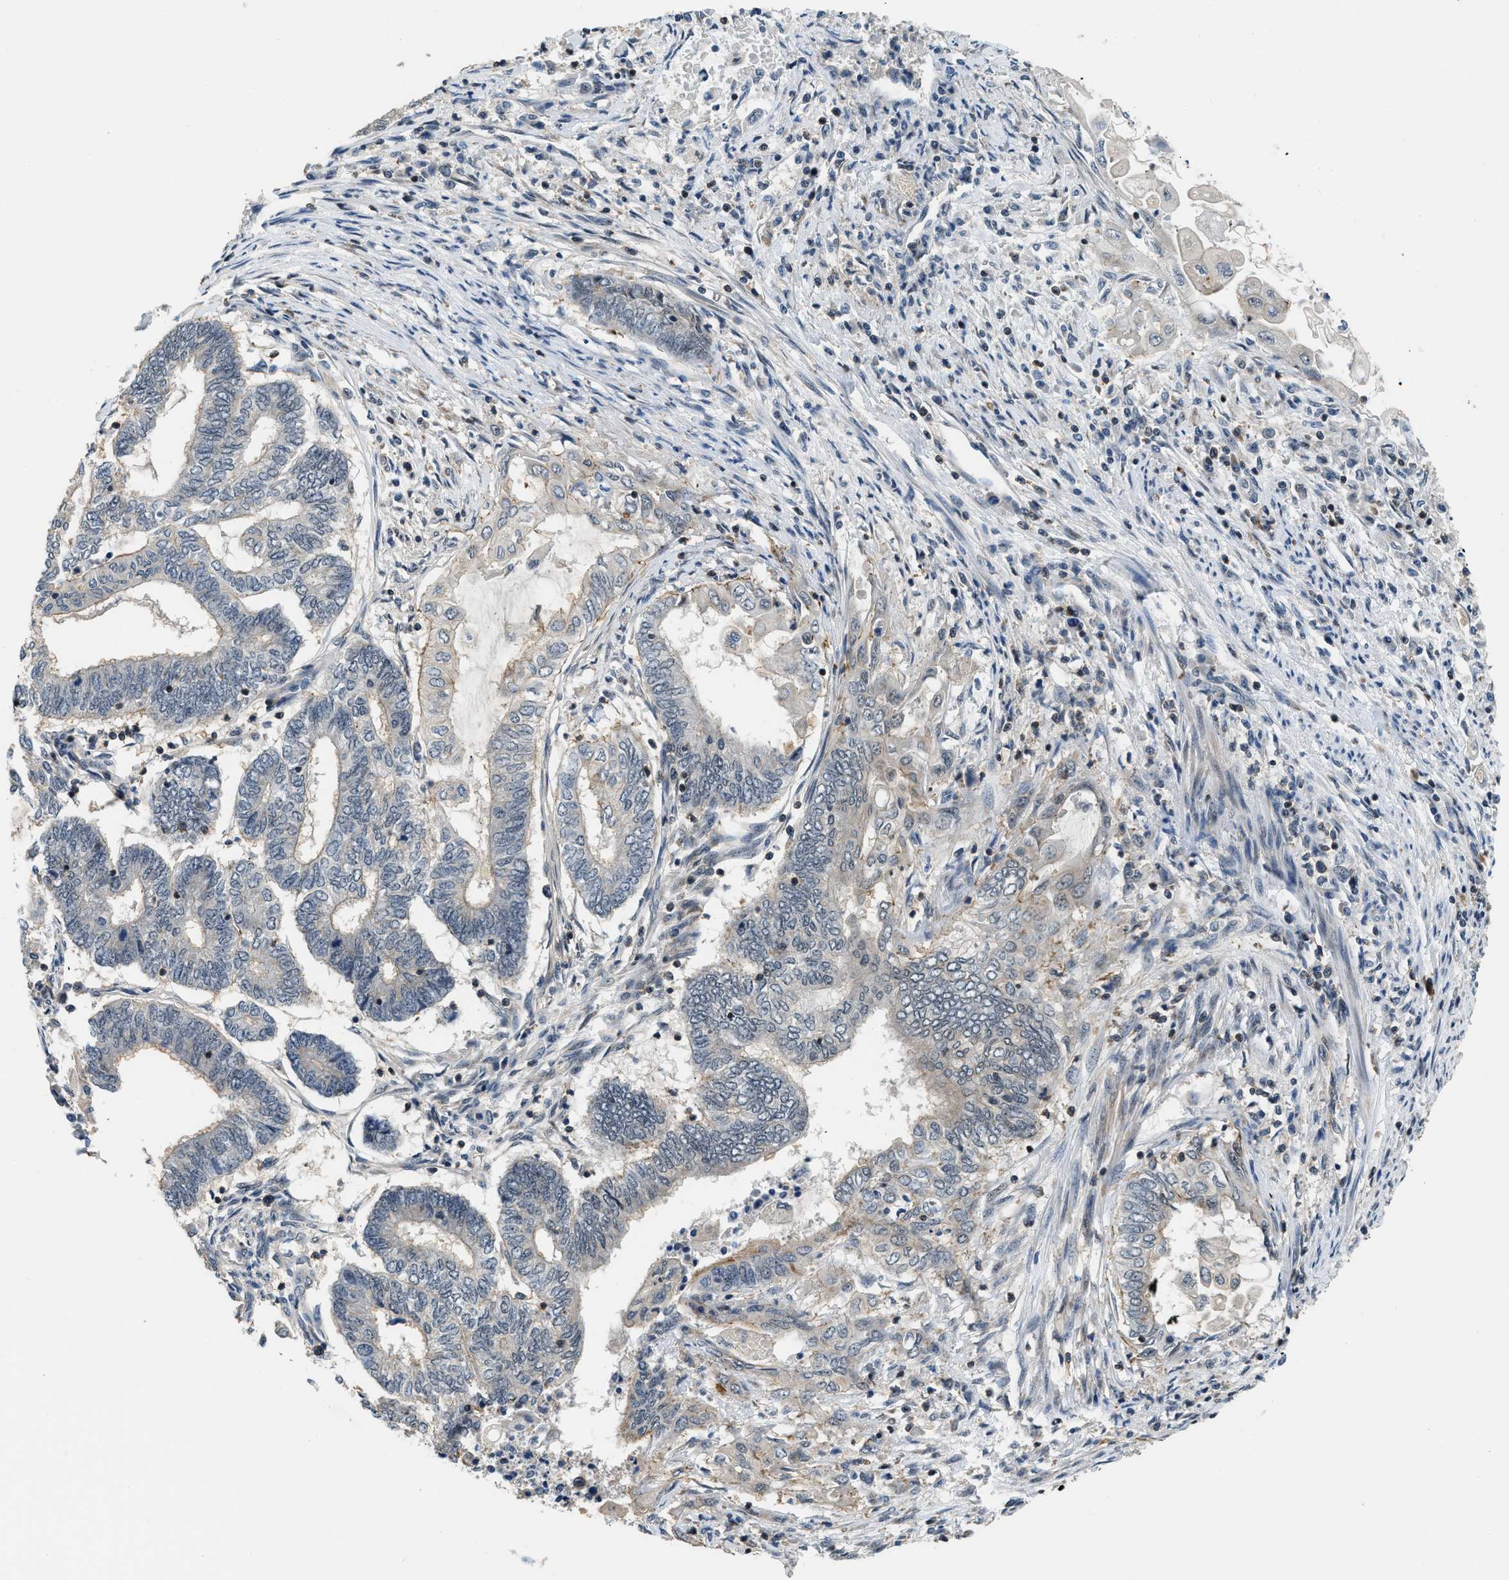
{"staining": {"intensity": "negative", "quantity": "none", "location": "none"}, "tissue": "endometrial cancer", "cell_type": "Tumor cells", "image_type": "cancer", "snomed": [{"axis": "morphology", "description": "Adenocarcinoma, NOS"}, {"axis": "topography", "description": "Uterus"}, {"axis": "topography", "description": "Endometrium"}], "caption": "Protein analysis of adenocarcinoma (endometrial) shows no significant positivity in tumor cells.", "gene": "MTMR1", "patient": {"sex": "female", "age": 70}}